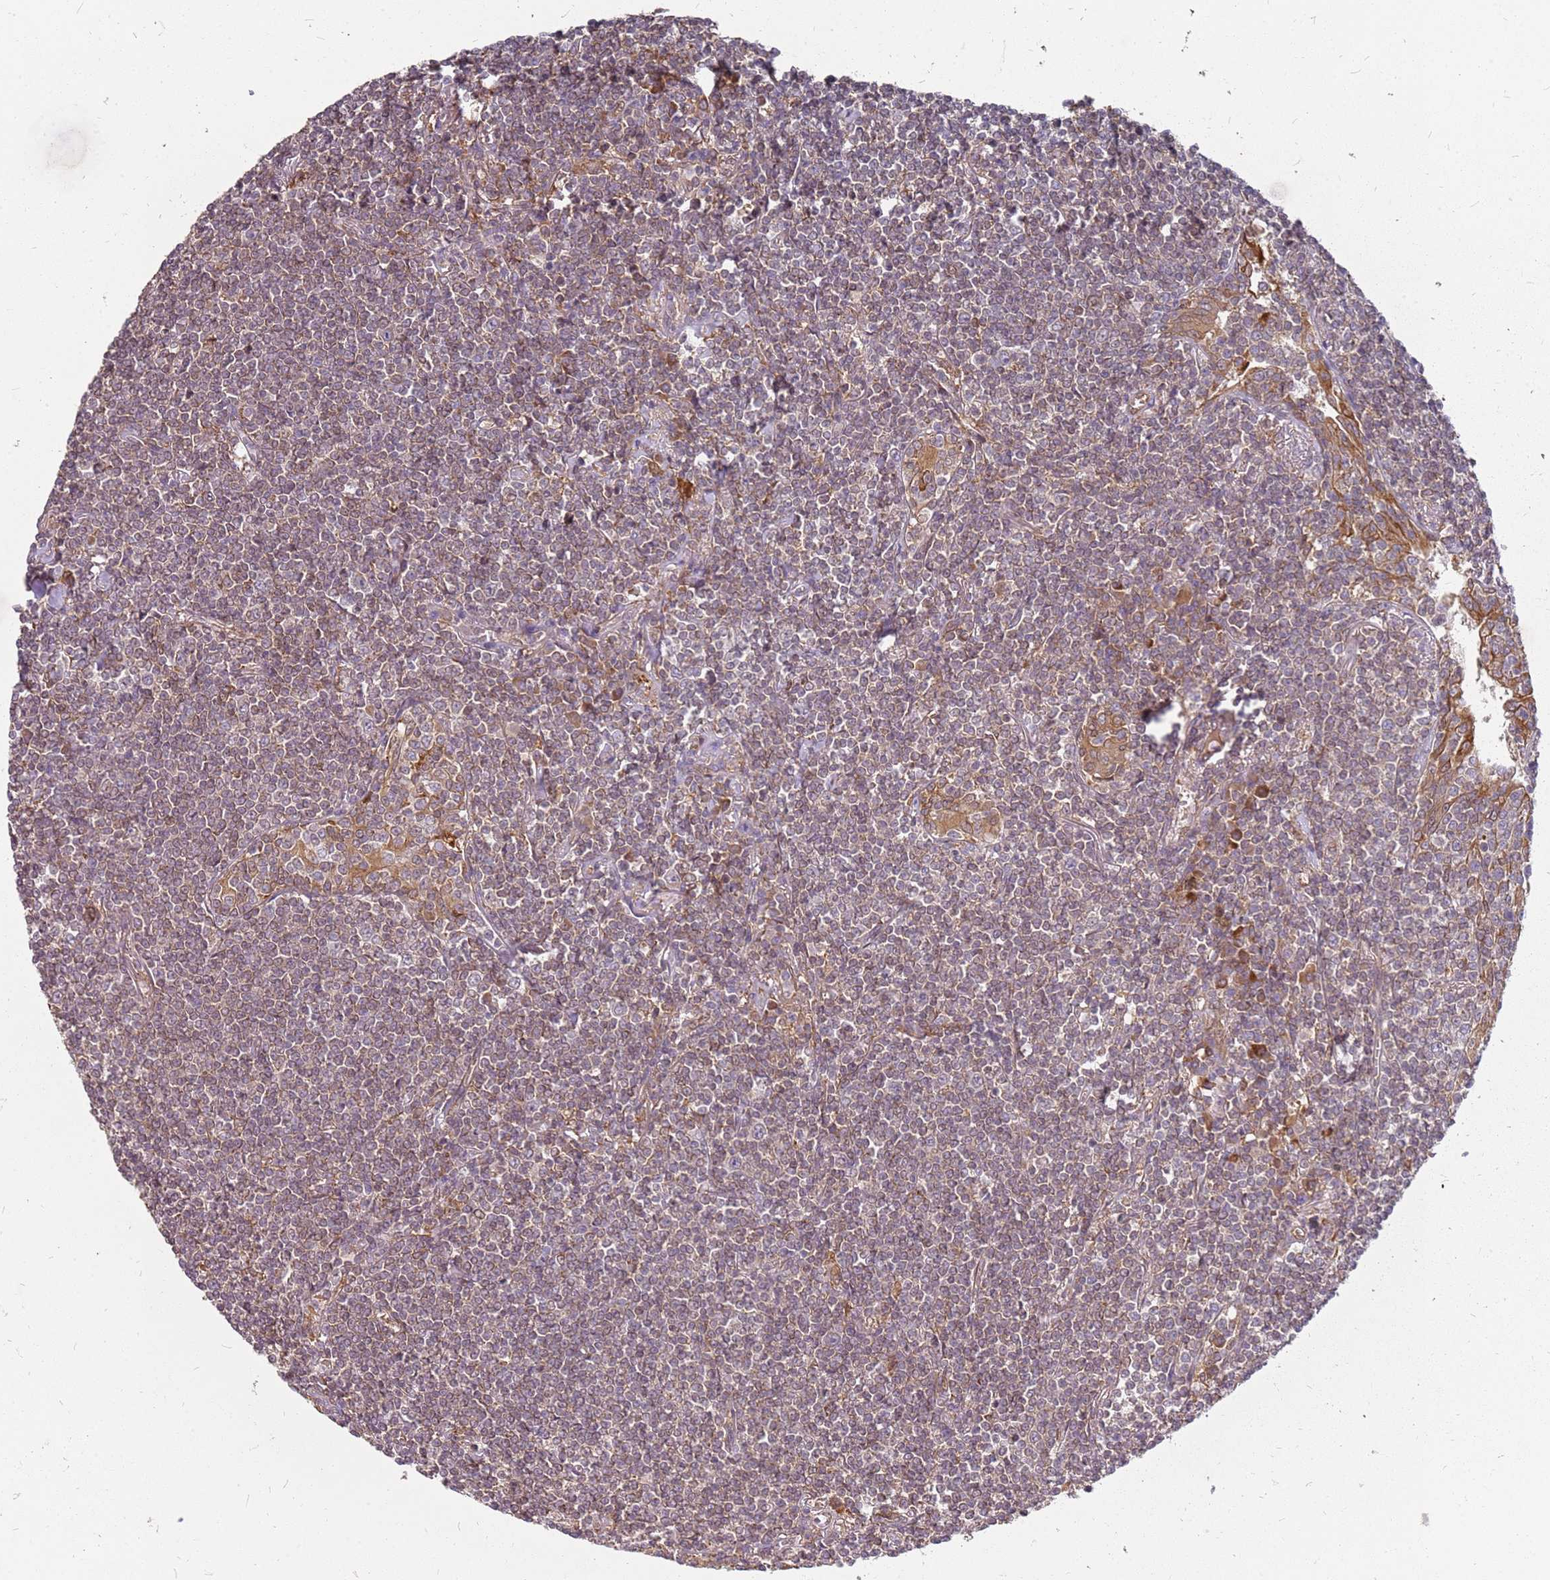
{"staining": {"intensity": "weak", "quantity": "25%-75%", "location": "cytoplasmic/membranous"}, "tissue": "lymphoma", "cell_type": "Tumor cells", "image_type": "cancer", "snomed": [{"axis": "morphology", "description": "Malignant lymphoma, non-Hodgkin's type, Low grade"}, {"axis": "topography", "description": "Lung"}], "caption": "About 25%-75% of tumor cells in human low-grade malignant lymphoma, non-Hodgkin's type show weak cytoplasmic/membranous protein expression as visualized by brown immunohistochemical staining.", "gene": "NUDT14", "patient": {"sex": "female", "age": 71}}